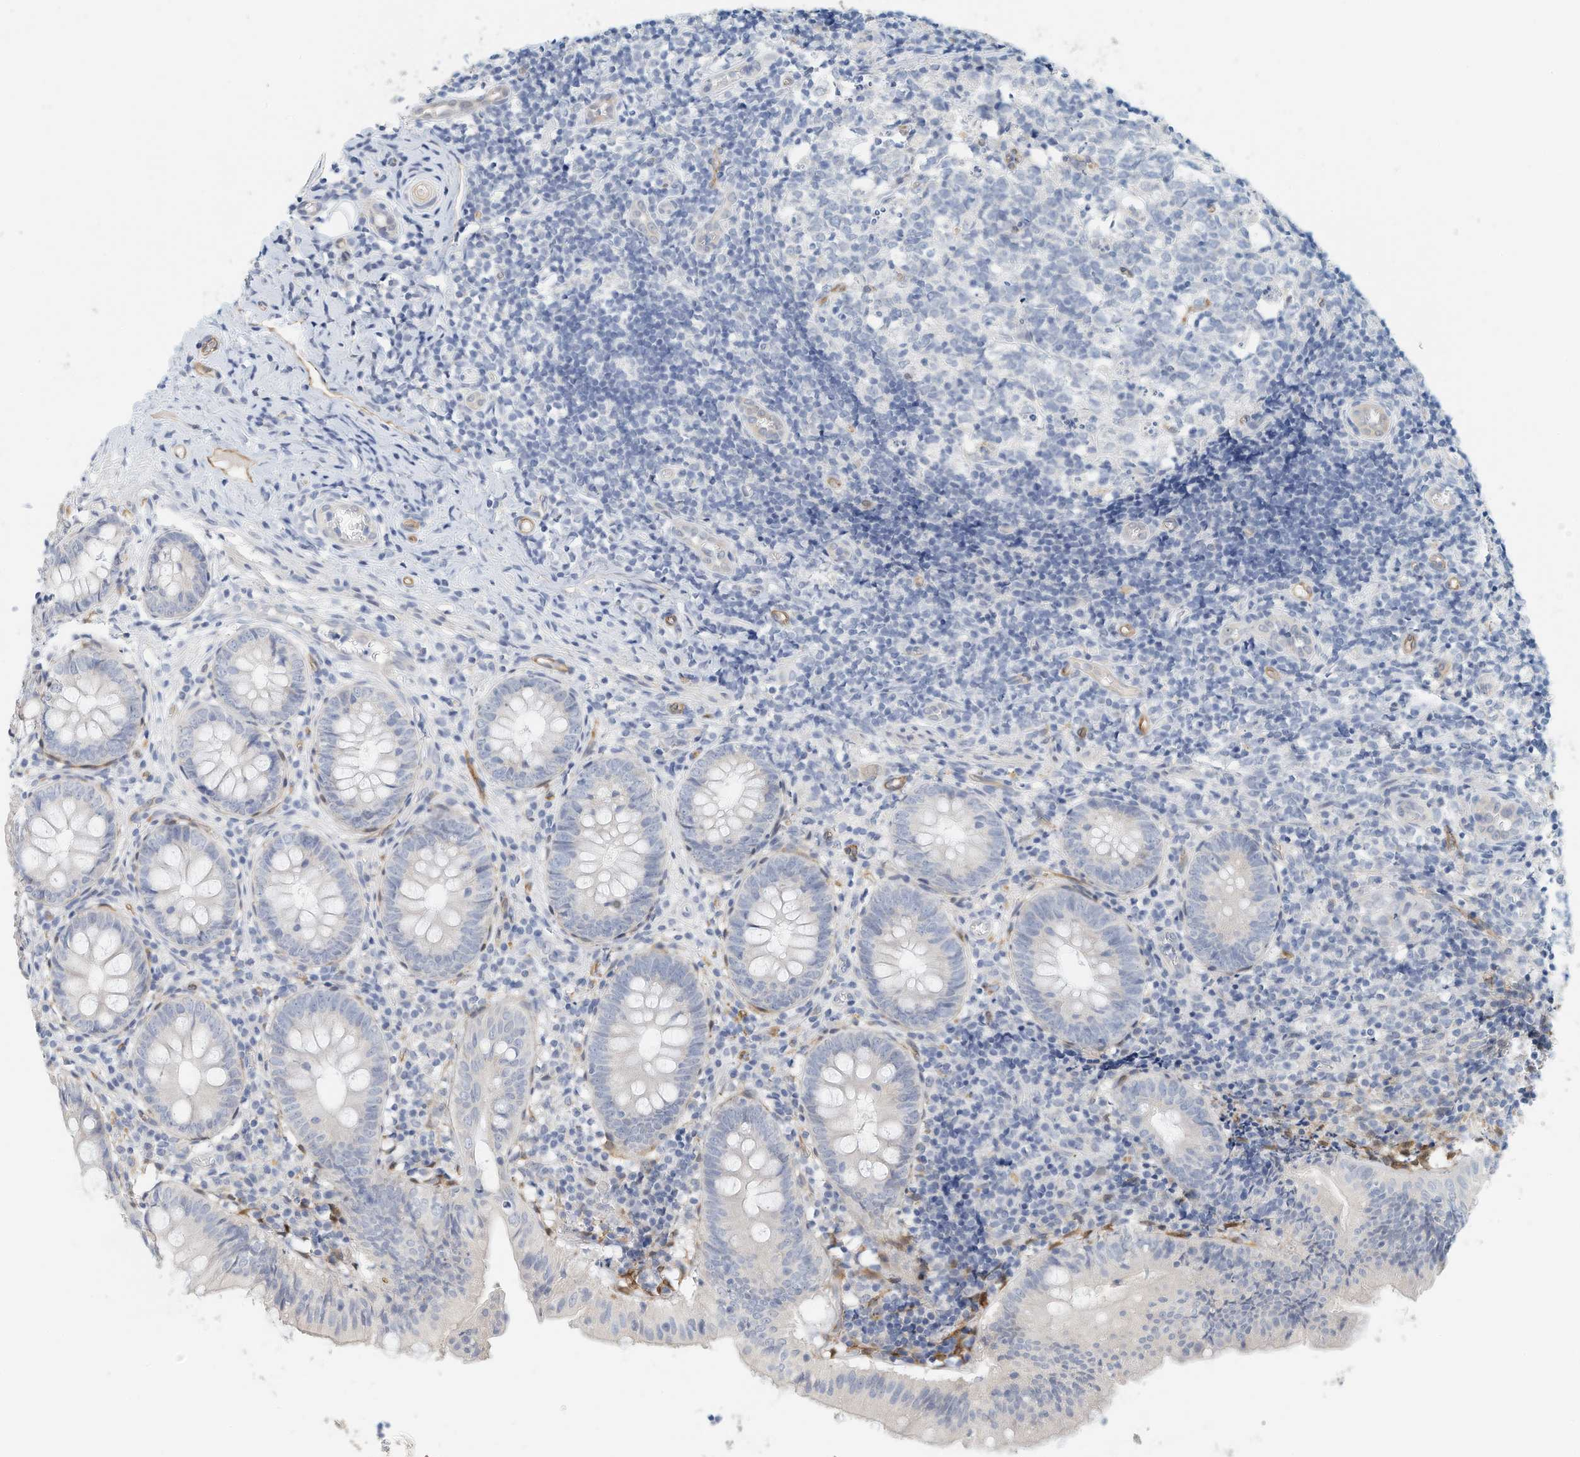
{"staining": {"intensity": "negative", "quantity": "none", "location": "none"}, "tissue": "appendix", "cell_type": "Glandular cells", "image_type": "normal", "snomed": [{"axis": "morphology", "description": "Normal tissue, NOS"}, {"axis": "topography", "description": "Appendix"}], "caption": "Unremarkable appendix was stained to show a protein in brown. There is no significant staining in glandular cells. The staining was performed using DAB (3,3'-diaminobenzidine) to visualize the protein expression in brown, while the nuclei were stained in blue with hematoxylin (Magnification: 20x).", "gene": "ARHGAP28", "patient": {"sex": "male", "age": 8}}